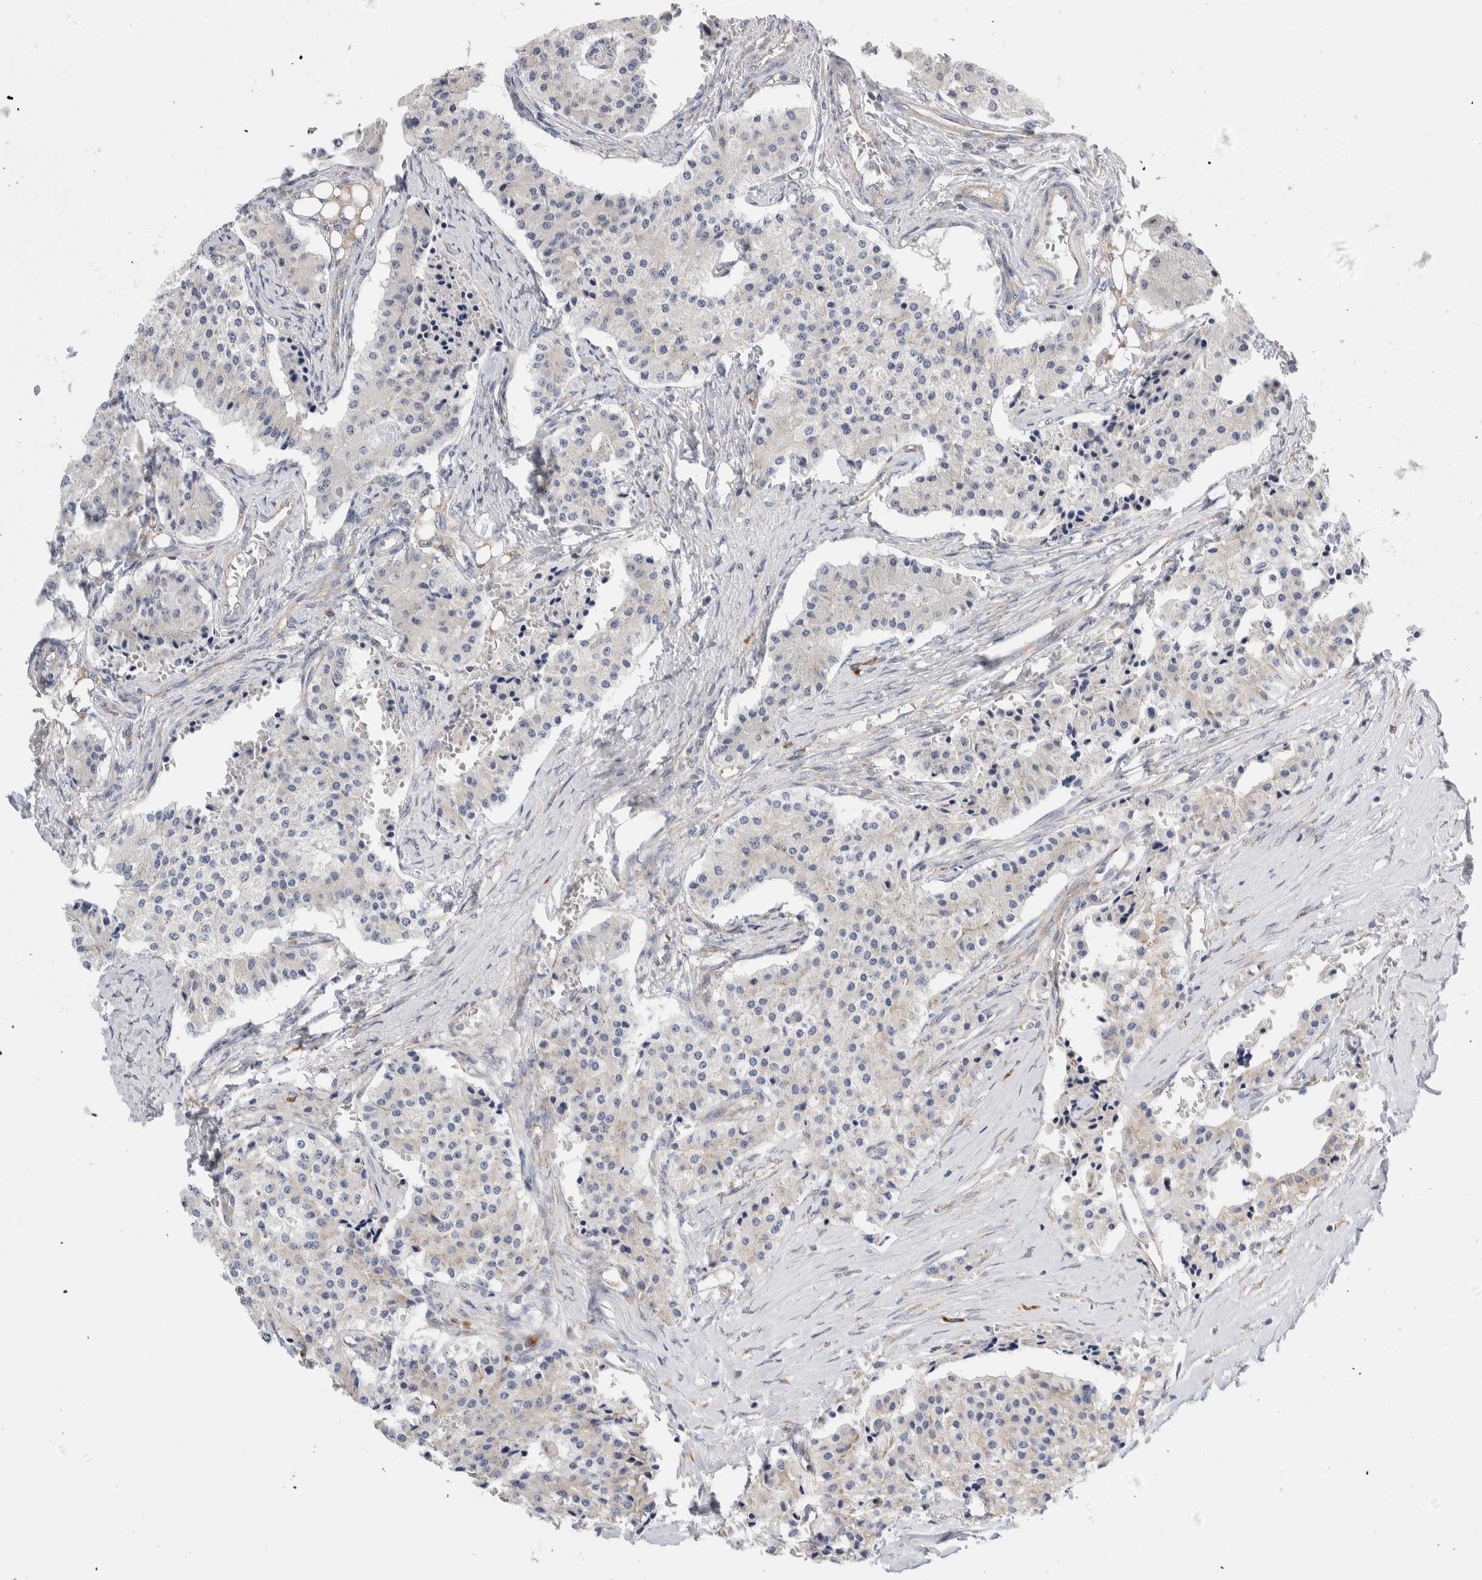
{"staining": {"intensity": "negative", "quantity": "none", "location": "none"}, "tissue": "carcinoid", "cell_type": "Tumor cells", "image_type": "cancer", "snomed": [{"axis": "morphology", "description": "Carcinoid, malignant, NOS"}, {"axis": "topography", "description": "Colon"}], "caption": "An immunohistochemistry image of carcinoid is shown. There is no staining in tumor cells of carcinoid. (DAB (3,3'-diaminobenzidine) immunohistochemistry (IHC) with hematoxylin counter stain).", "gene": "RACK1", "patient": {"sex": "female", "age": 52}}